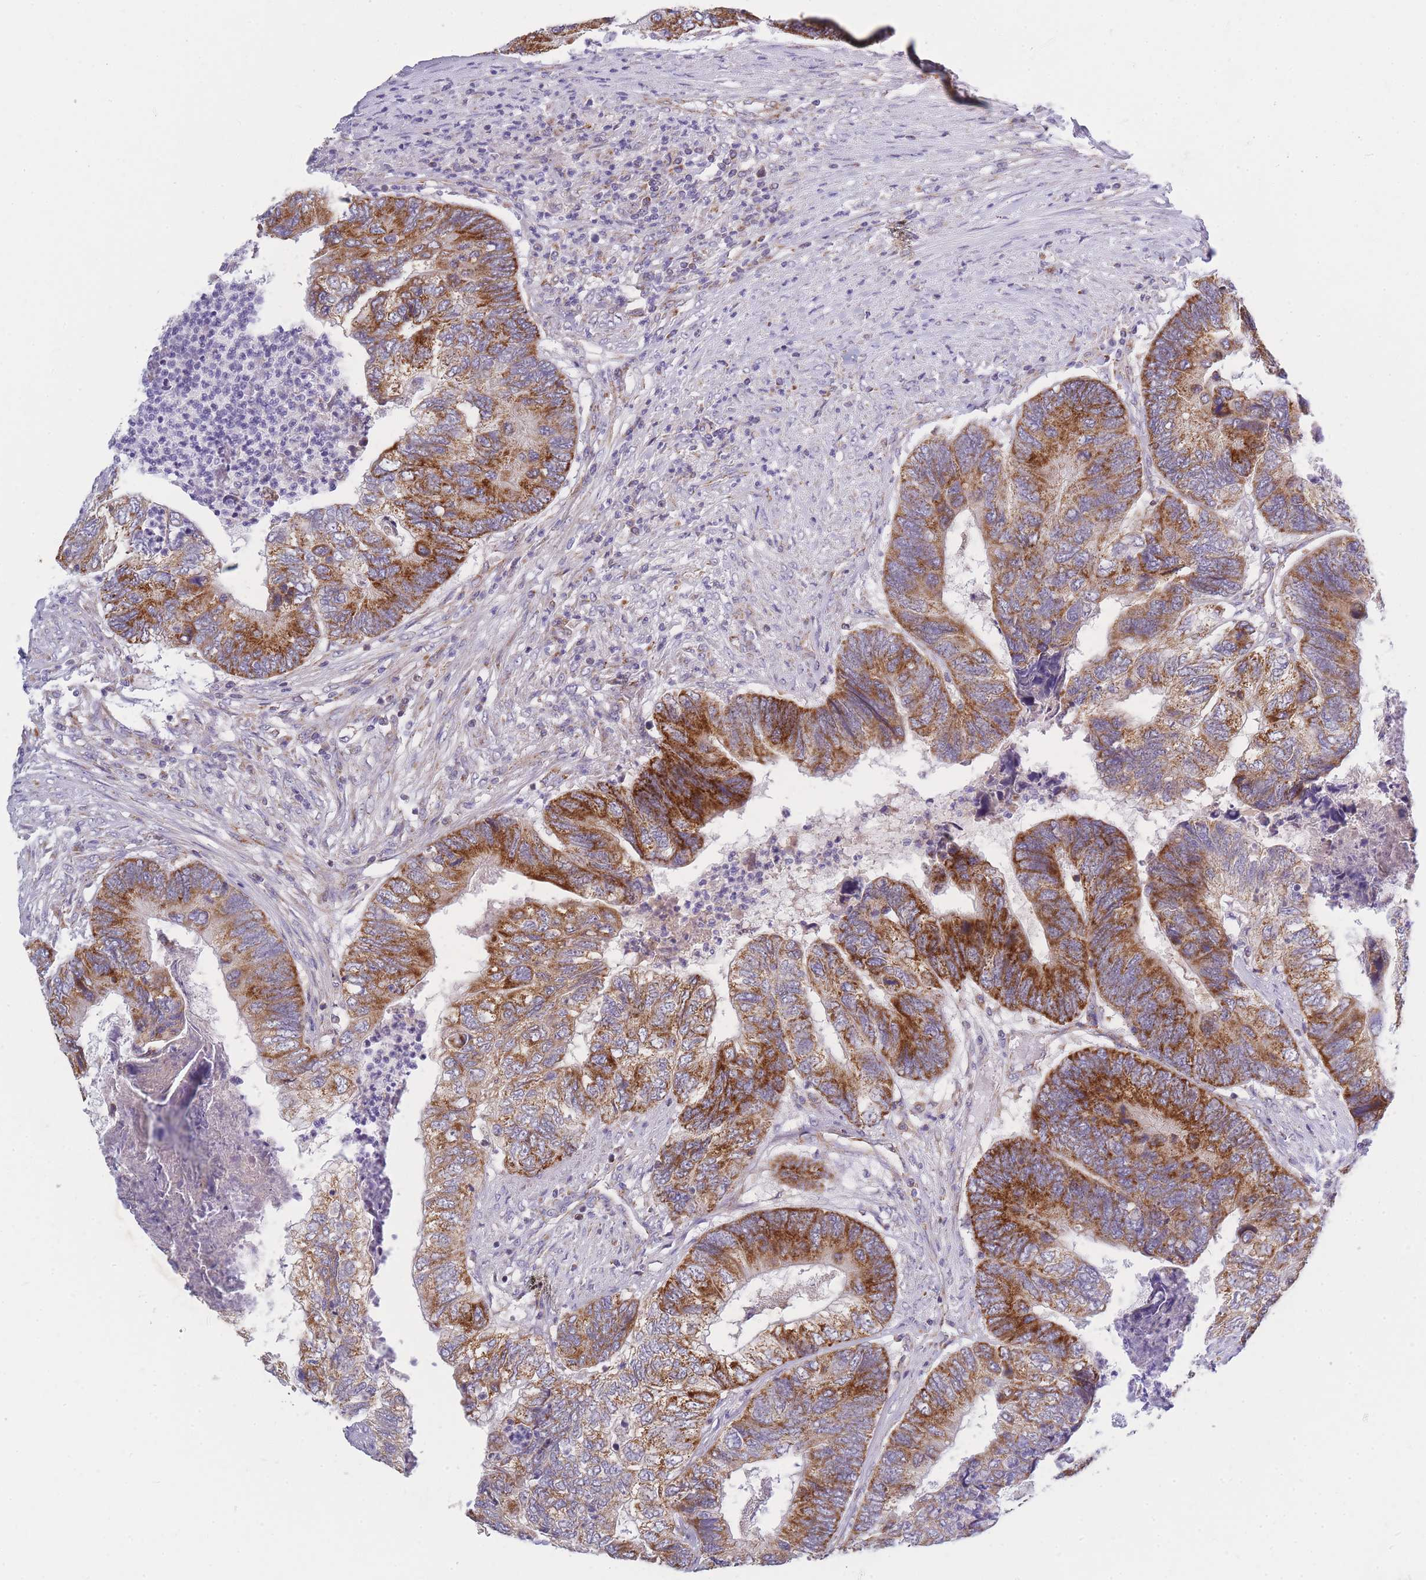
{"staining": {"intensity": "strong", "quantity": ">75%", "location": "cytoplasmic/membranous"}, "tissue": "colorectal cancer", "cell_type": "Tumor cells", "image_type": "cancer", "snomed": [{"axis": "morphology", "description": "Adenocarcinoma, NOS"}, {"axis": "topography", "description": "Colon"}], "caption": "This histopathology image exhibits IHC staining of colorectal cancer, with high strong cytoplasmic/membranous positivity in about >75% of tumor cells.", "gene": "MRPS11", "patient": {"sex": "female", "age": 67}}